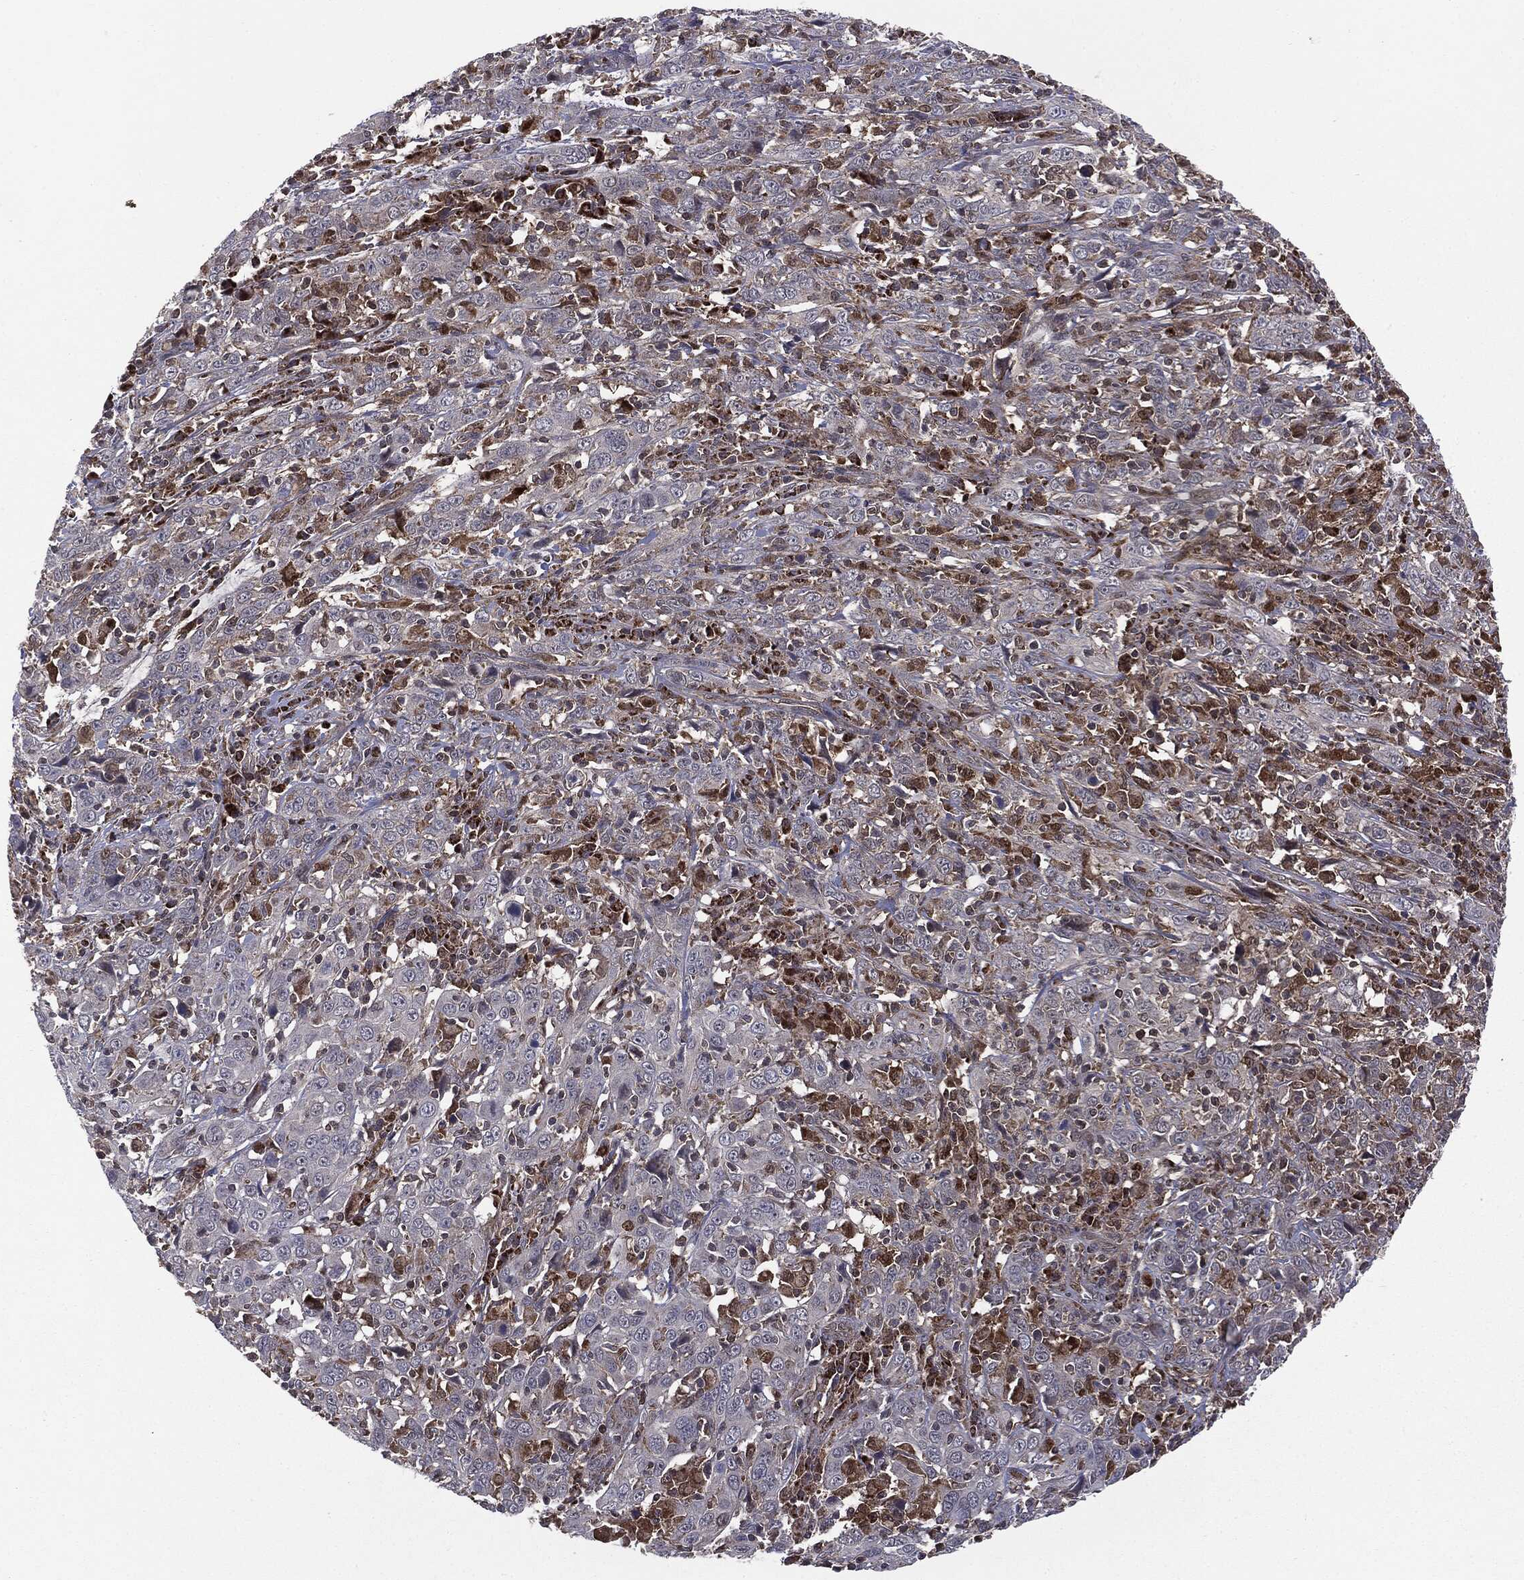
{"staining": {"intensity": "negative", "quantity": "none", "location": "none"}, "tissue": "cervical cancer", "cell_type": "Tumor cells", "image_type": "cancer", "snomed": [{"axis": "morphology", "description": "Squamous cell carcinoma, NOS"}, {"axis": "topography", "description": "Cervix"}], "caption": "Tumor cells are negative for protein expression in human squamous cell carcinoma (cervical). The staining was performed using DAB to visualize the protein expression in brown, while the nuclei were stained in blue with hematoxylin (Magnification: 20x).", "gene": "PTPA", "patient": {"sex": "female", "age": 46}}